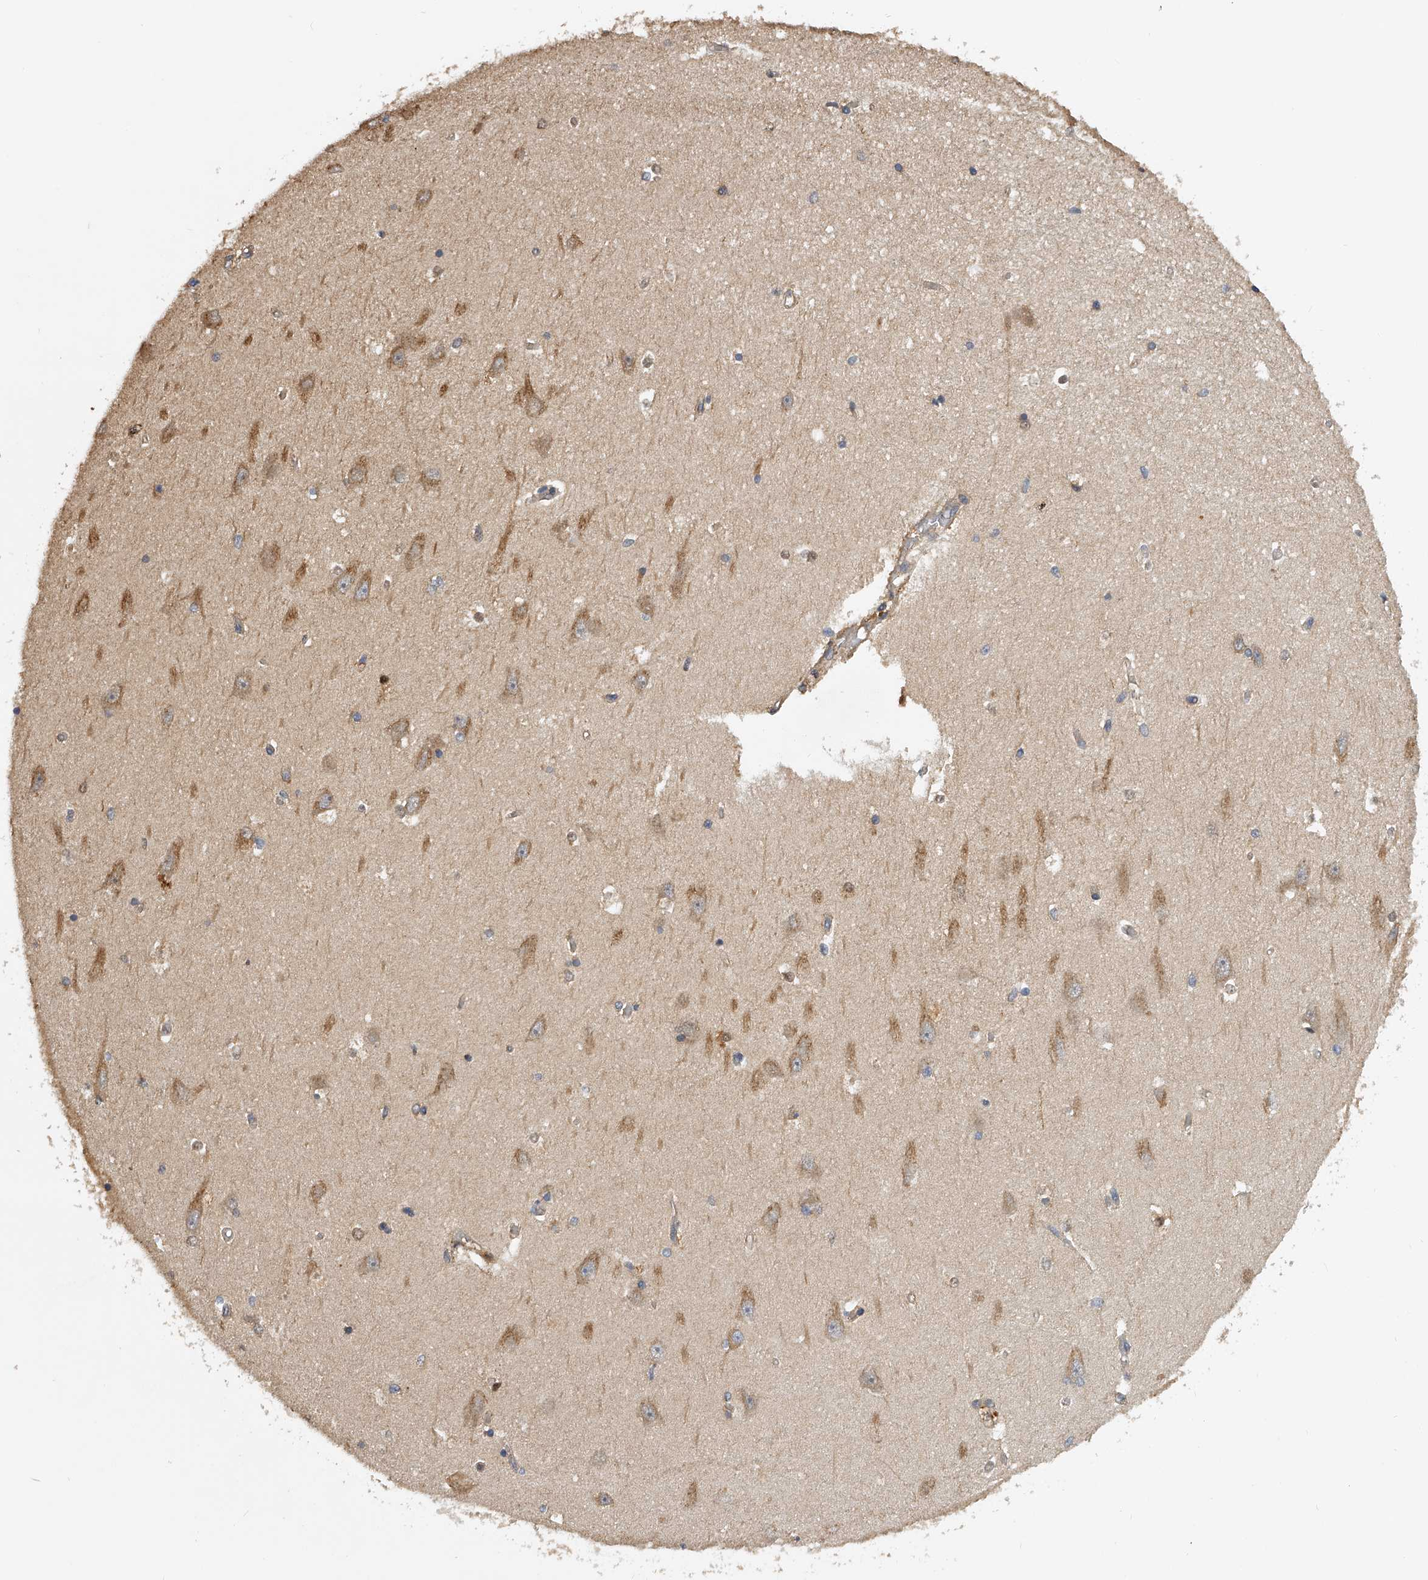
{"staining": {"intensity": "weak", "quantity": "<25%", "location": "cytoplasmic/membranous"}, "tissue": "hippocampus", "cell_type": "Glial cells", "image_type": "normal", "snomed": [{"axis": "morphology", "description": "Normal tissue, NOS"}, {"axis": "topography", "description": "Hippocampus"}], "caption": "Protein analysis of unremarkable hippocampus demonstrates no significant positivity in glial cells. The staining is performed using DAB brown chromogen with nuclei counter-stained in using hematoxylin.", "gene": "PTPRA", "patient": {"sex": "male", "age": 45}}